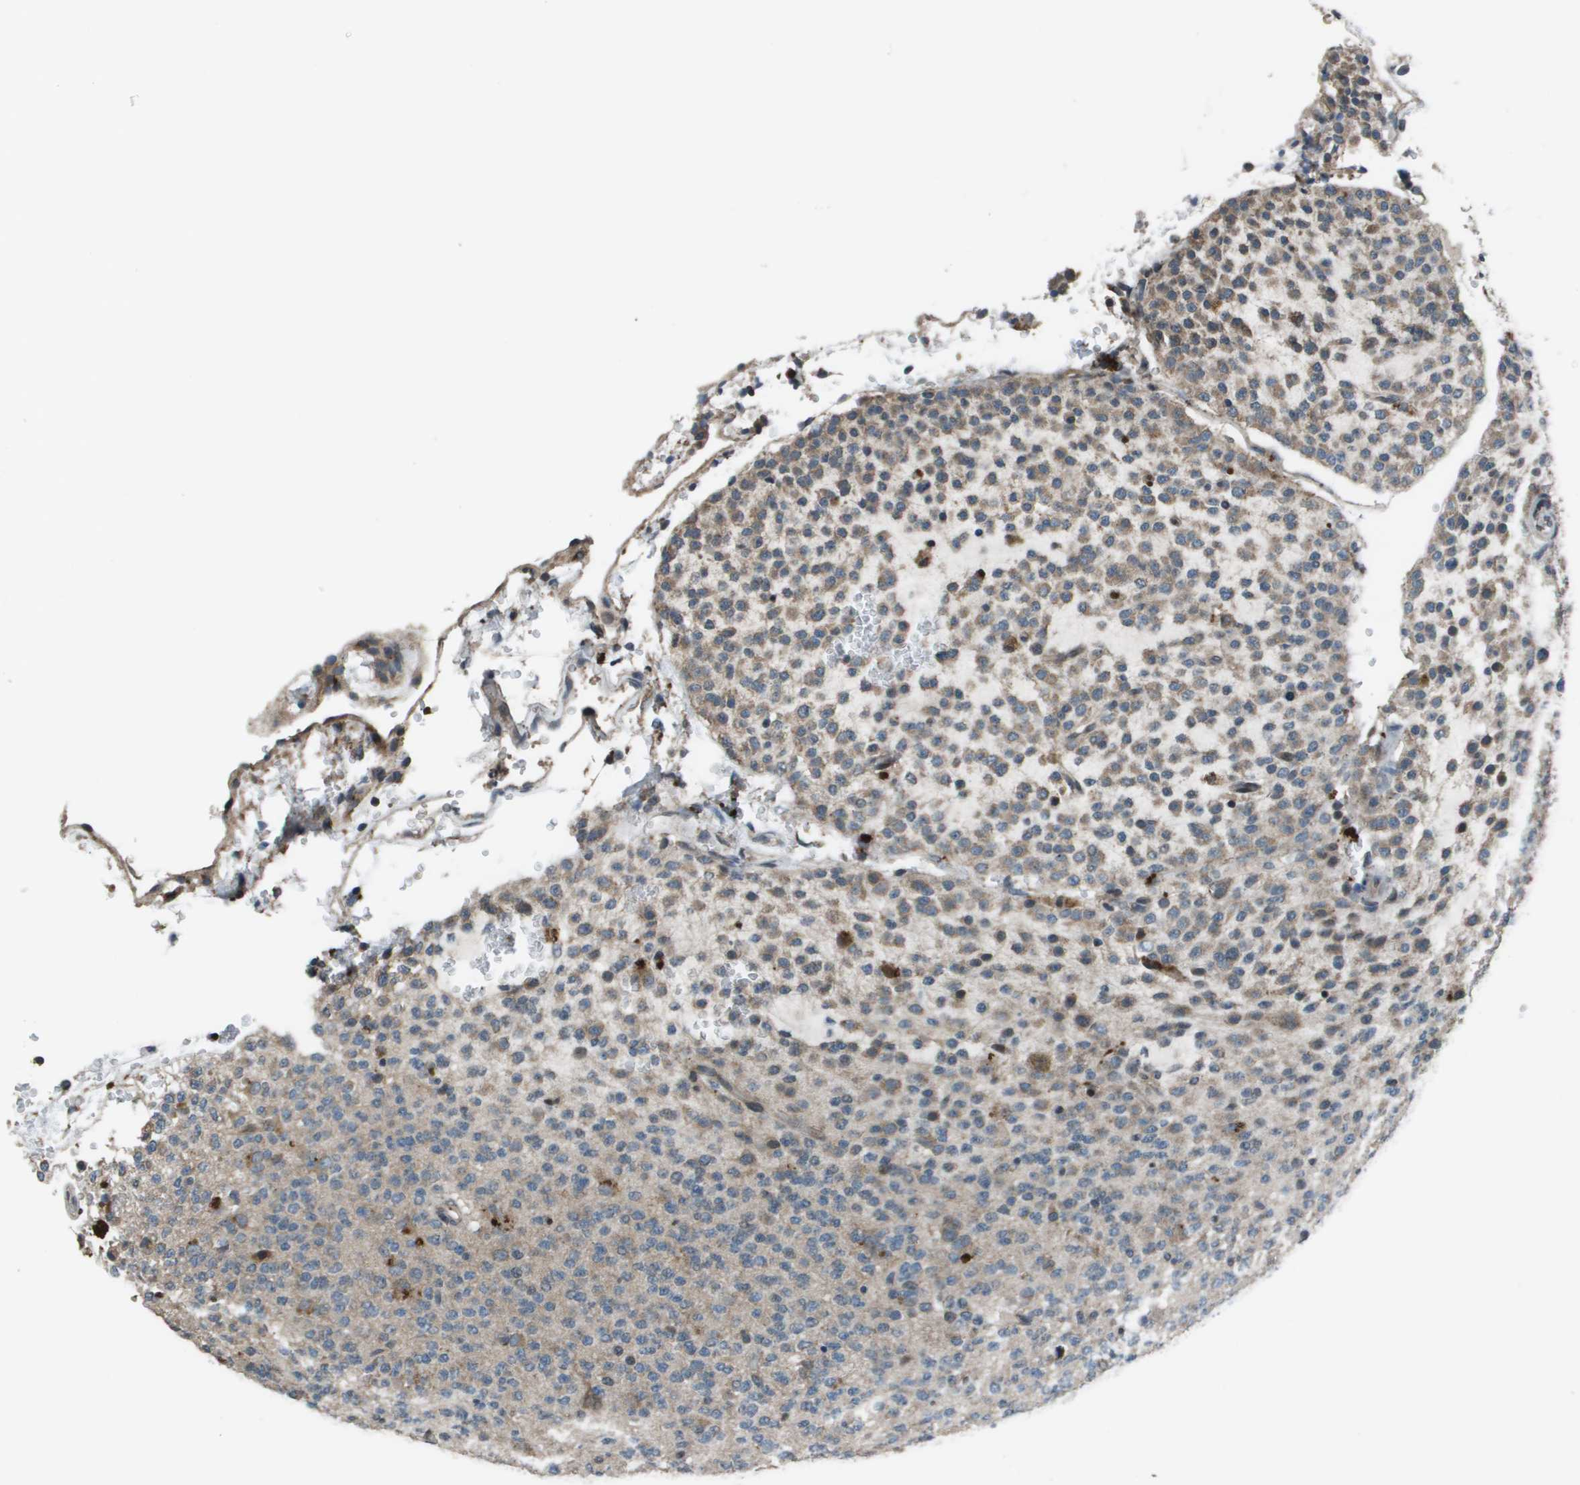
{"staining": {"intensity": "weak", "quantity": "25%-75%", "location": "cytoplasmic/membranous"}, "tissue": "glioma", "cell_type": "Tumor cells", "image_type": "cancer", "snomed": [{"axis": "morphology", "description": "Glioma, malignant, Low grade"}, {"axis": "topography", "description": "Brain"}], "caption": "High-magnification brightfield microscopy of malignant low-grade glioma stained with DAB (brown) and counterstained with hematoxylin (blue). tumor cells exhibit weak cytoplasmic/membranous positivity is seen in approximately25%-75% of cells.", "gene": "GOSR2", "patient": {"sex": "male", "age": 38}}